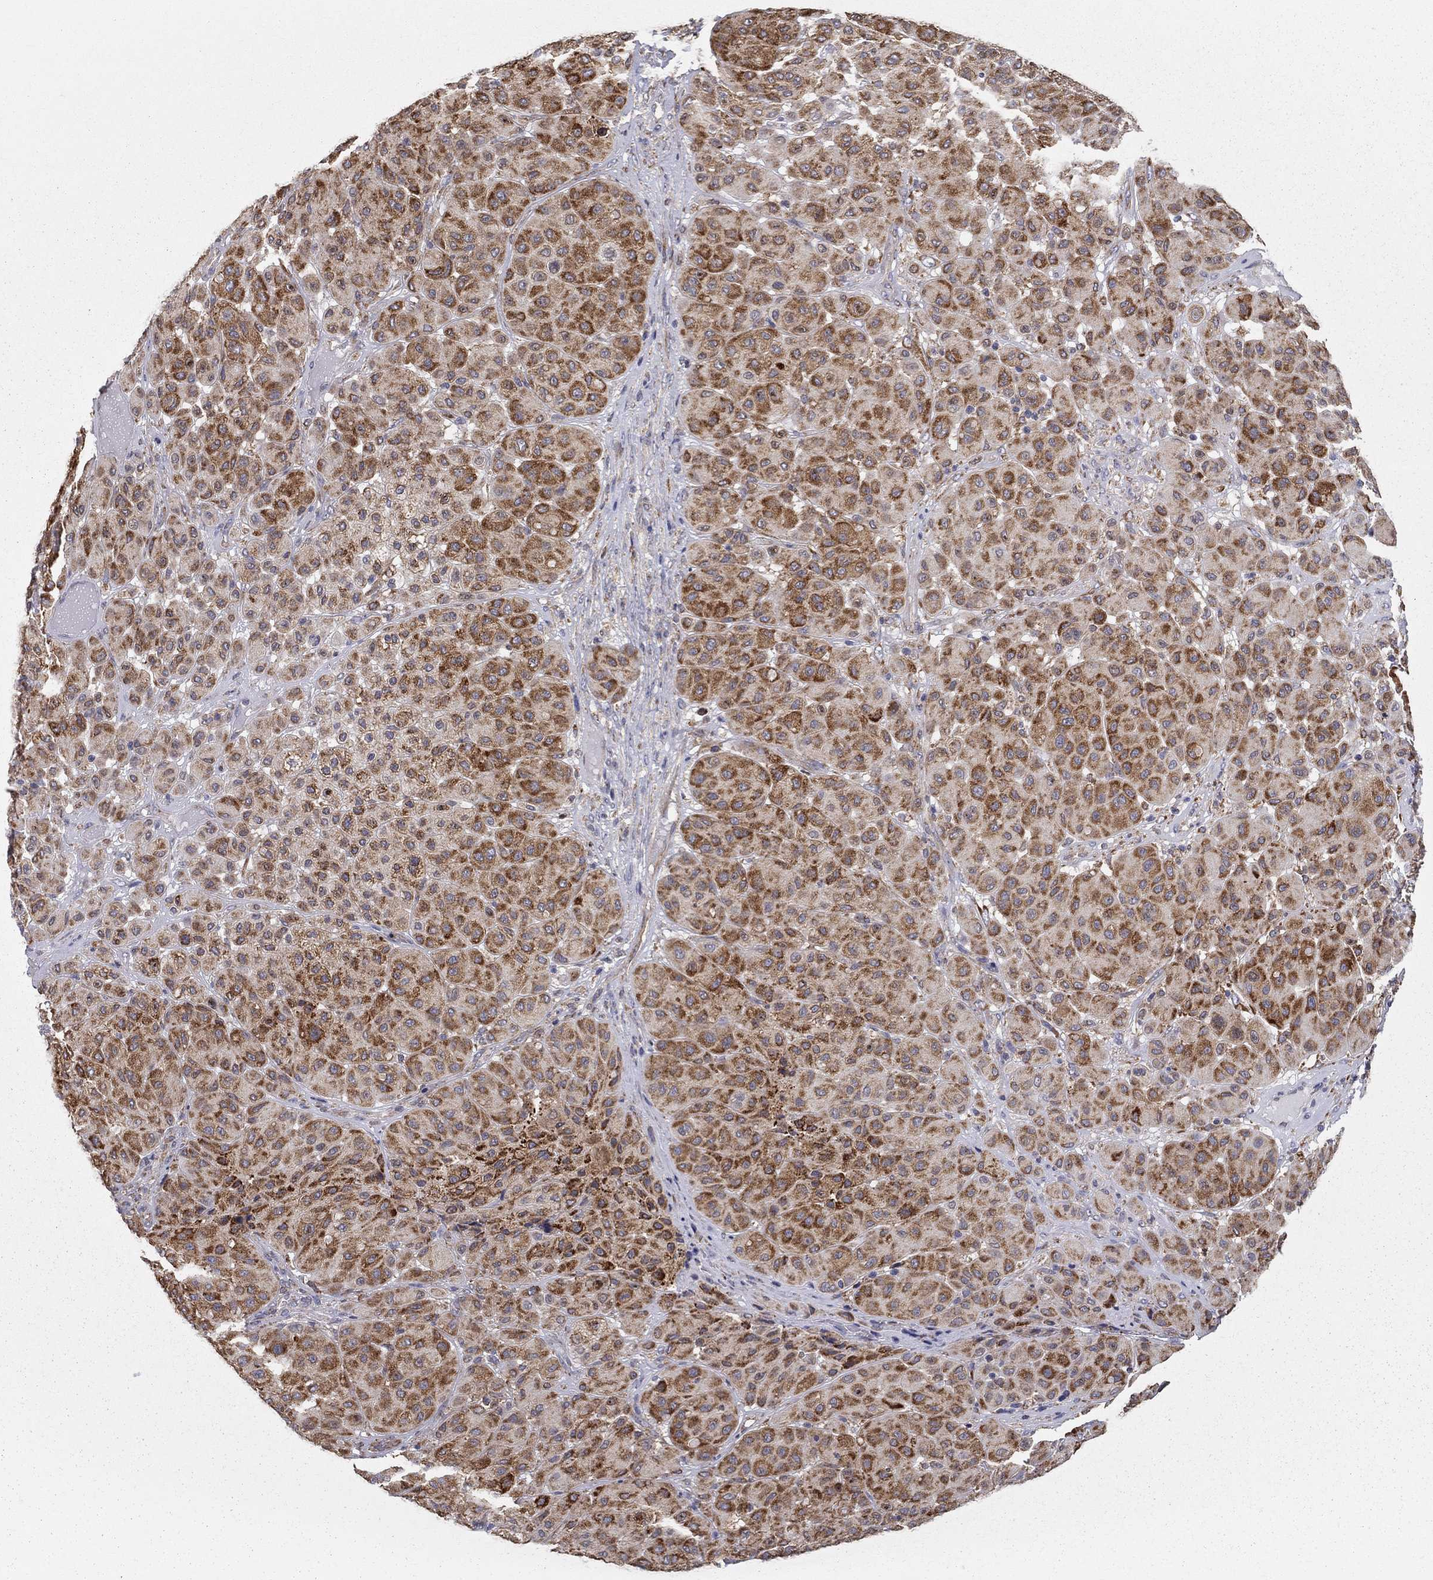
{"staining": {"intensity": "strong", "quantity": ">75%", "location": "cytoplasmic/membranous"}, "tissue": "melanoma", "cell_type": "Tumor cells", "image_type": "cancer", "snomed": [{"axis": "morphology", "description": "Malignant melanoma, Metastatic site"}, {"axis": "topography", "description": "Smooth muscle"}], "caption": "IHC (DAB) staining of melanoma demonstrates strong cytoplasmic/membranous protein positivity in approximately >75% of tumor cells.", "gene": "PRDX4", "patient": {"sex": "male", "age": 41}}